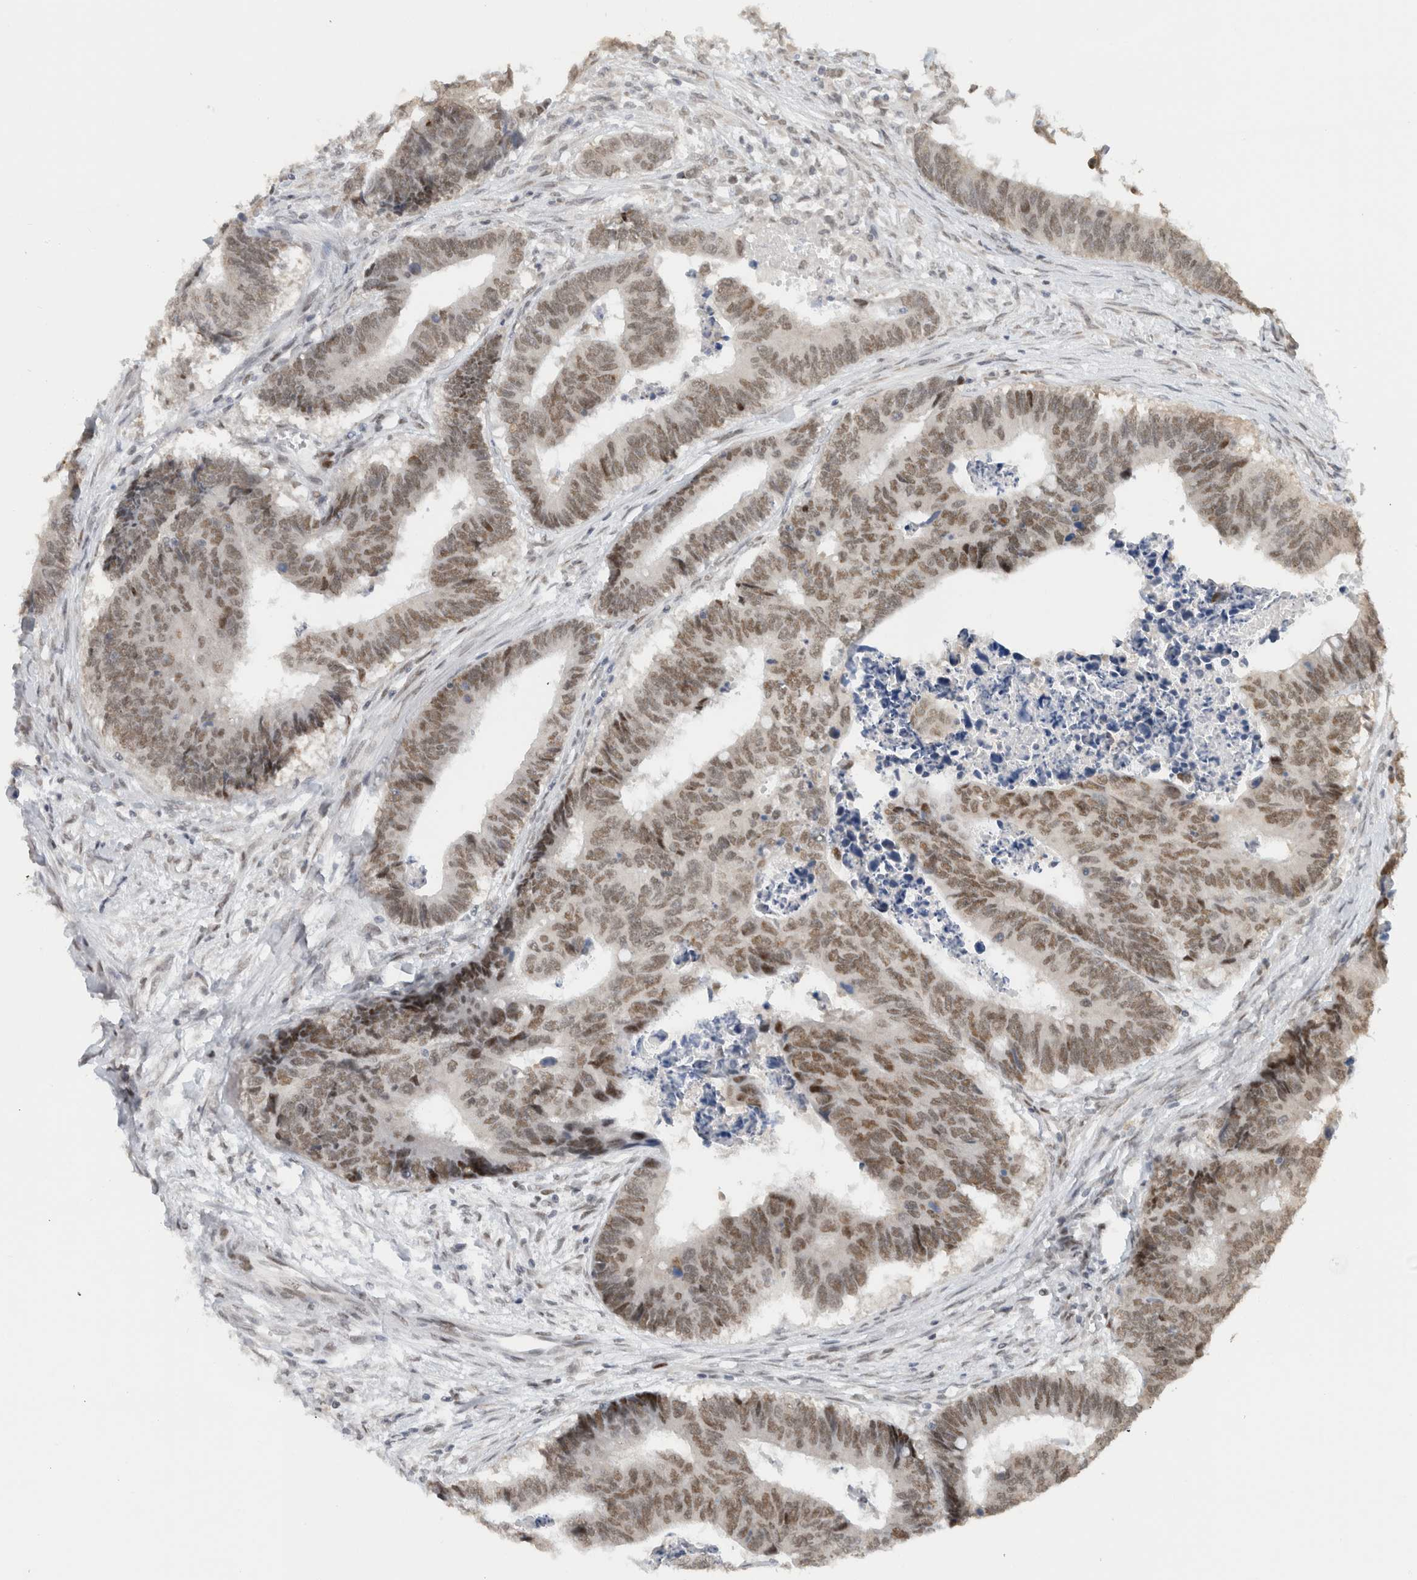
{"staining": {"intensity": "weak", "quantity": ">75%", "location": "nuclear"}, "tissue": "colorectal cancer", "cell_type": "Tumor cells", "image_type": "cancer", "snomed": [{"axis": "morphology", "description": "Adenocarcinoma, NOS"}, {"axis": "topography", "description": "Rectum"}], "caption": "Colorectal cancer stained with immunohistochemistry (IHC) exhibits weak nuclear positivity in about >75% of tumor cells. The protein of interest is shown in brown color, while the nuclei are stained blue.", "gene": "HNRNPR", "patient": {"sex": "male", "age": 84}}